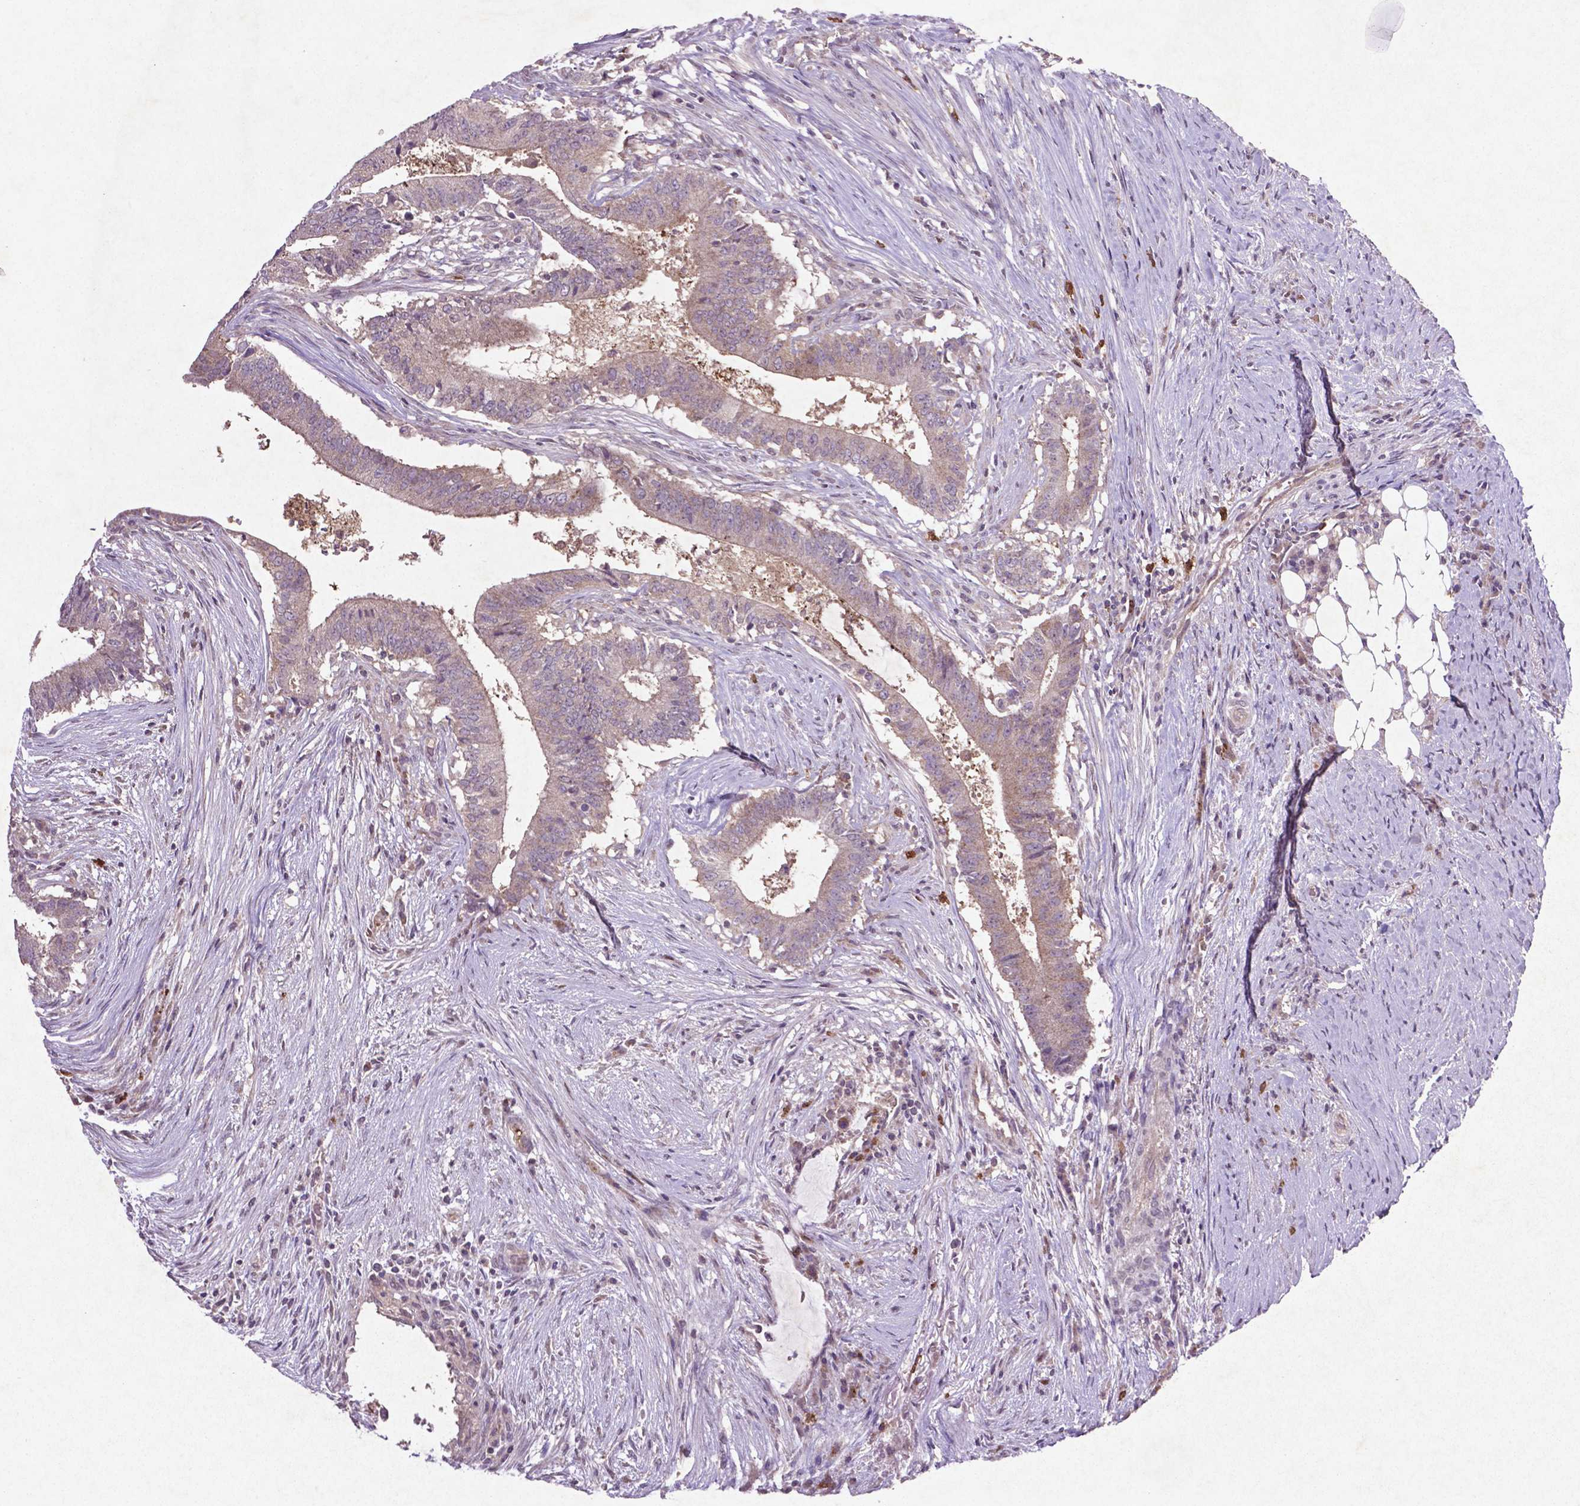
{"staining": {"intensity": "weak", "quantity": "25%-75%", "location": "cytoplasmic/membranous"}, "tissue": "colorectal cancer", "cell_type": "Tumor cells", "image_type": "cancer", "snomed": [{"axis": "morphology", "description": "Adenocarcinoma, NOS"}, {"axis": "topography", "description": "Colon"}], "caption": "Immunohistochemistry (DAB (3,3'-diaminobenzidine)) staining of human colorectal adenocarcinoma shows weak cytoplasmic/membranous protein expression in approximately 25%-75% of tumor cells.", "gene": "MTOR", "patient": {"sex": "female", "age": 43}}